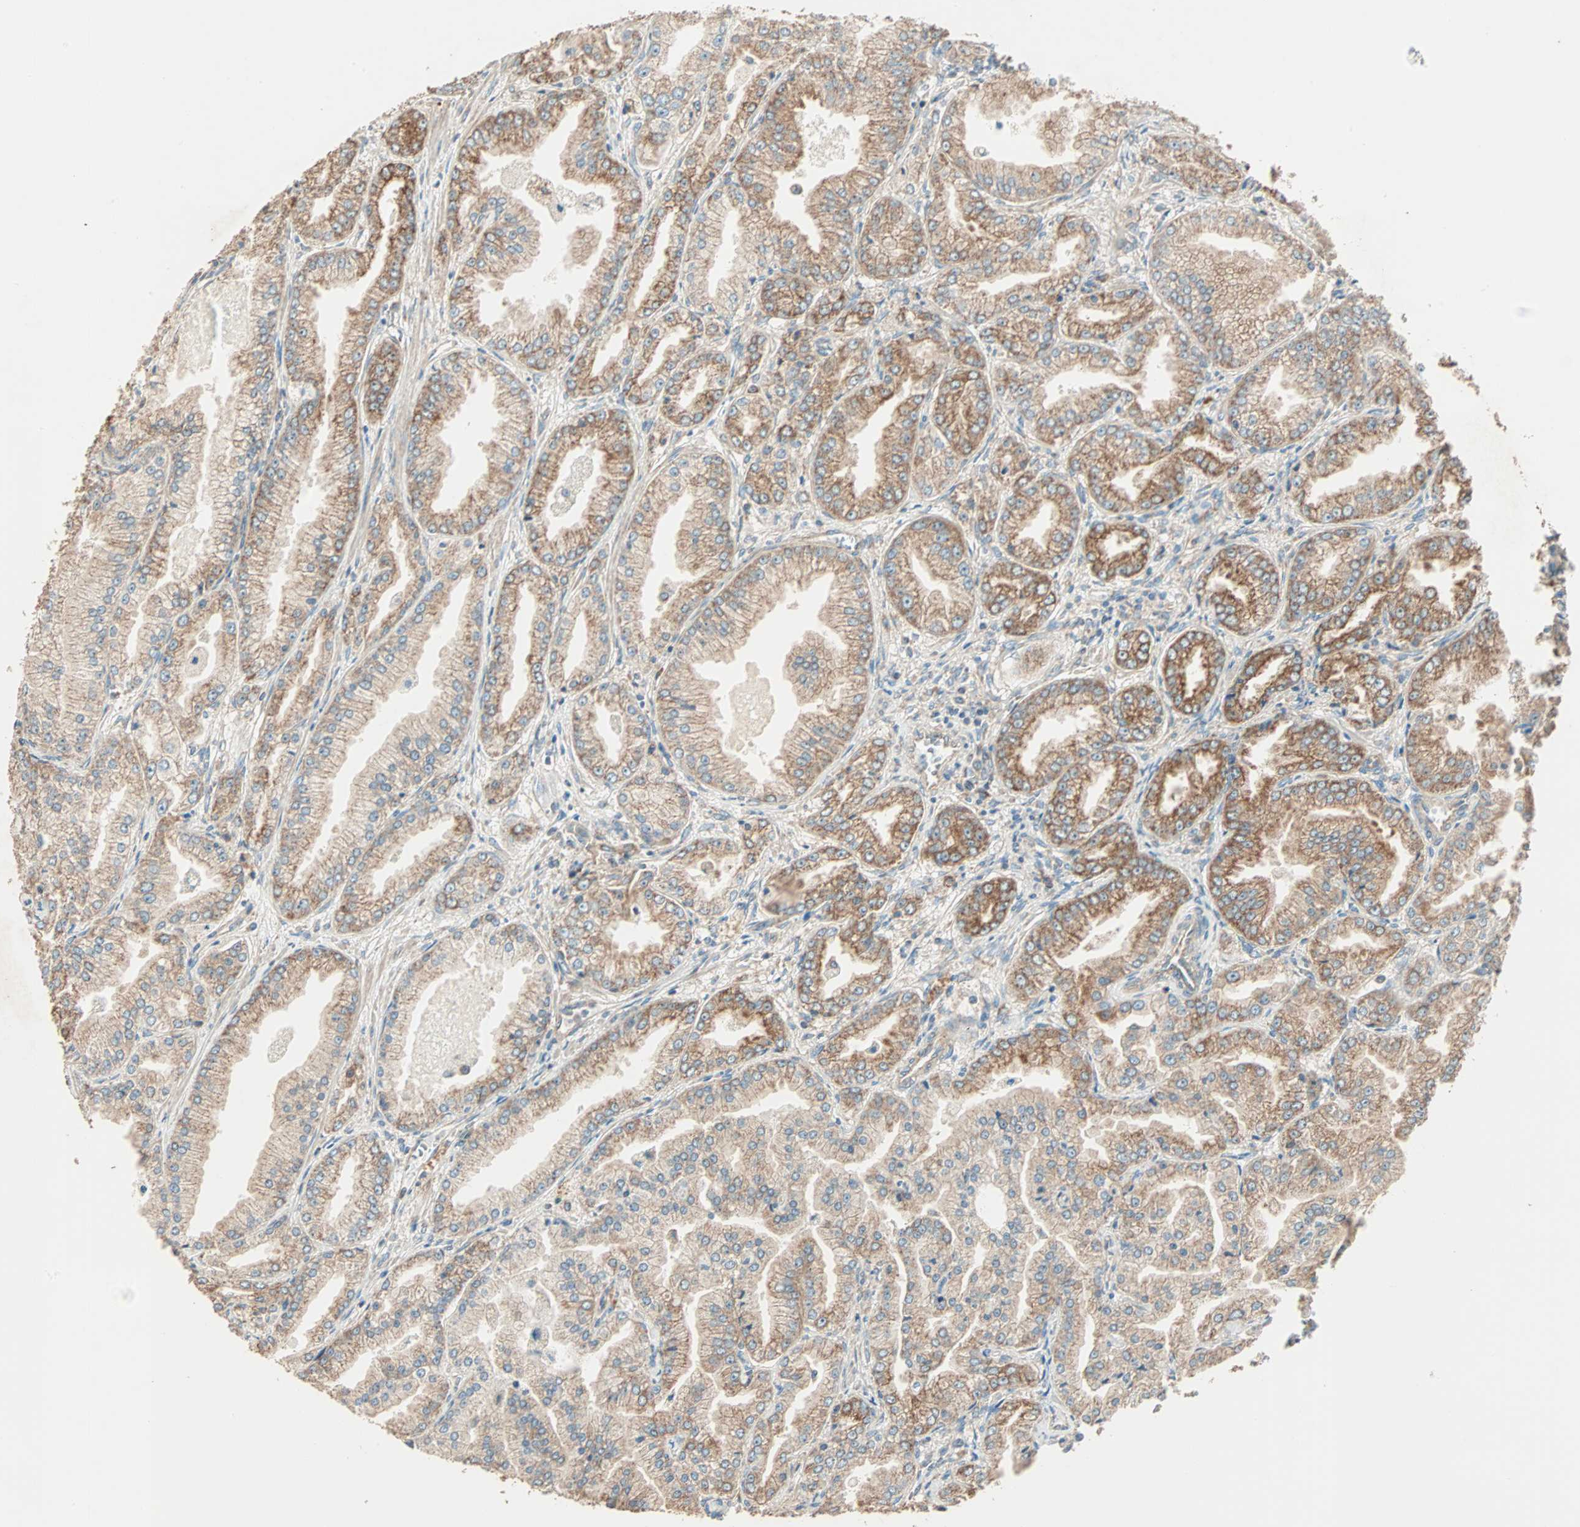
{"staining": {"intensity": "moderate", "quantity": ">75%", "location": "cytoplasmic/membranous"}, "tissue": "prostate cancer", "cell_type": "Tumor cells", "image_type": "cancer", "snomed": [{"axis": "morphology", "description": "Adenocarcinoma, High grade"}, {"axis": "topography", "description": "Prostate"}], "caption": "High-grade adenocarcinoma (prostate) was stained to show a protein in brown. There is medium levels of moderate cytoplasmic/membranous positivity in about >75% of tumor cells.", "gene": "EIF4G2", "patient": {"sex": "male", "age": 61}}